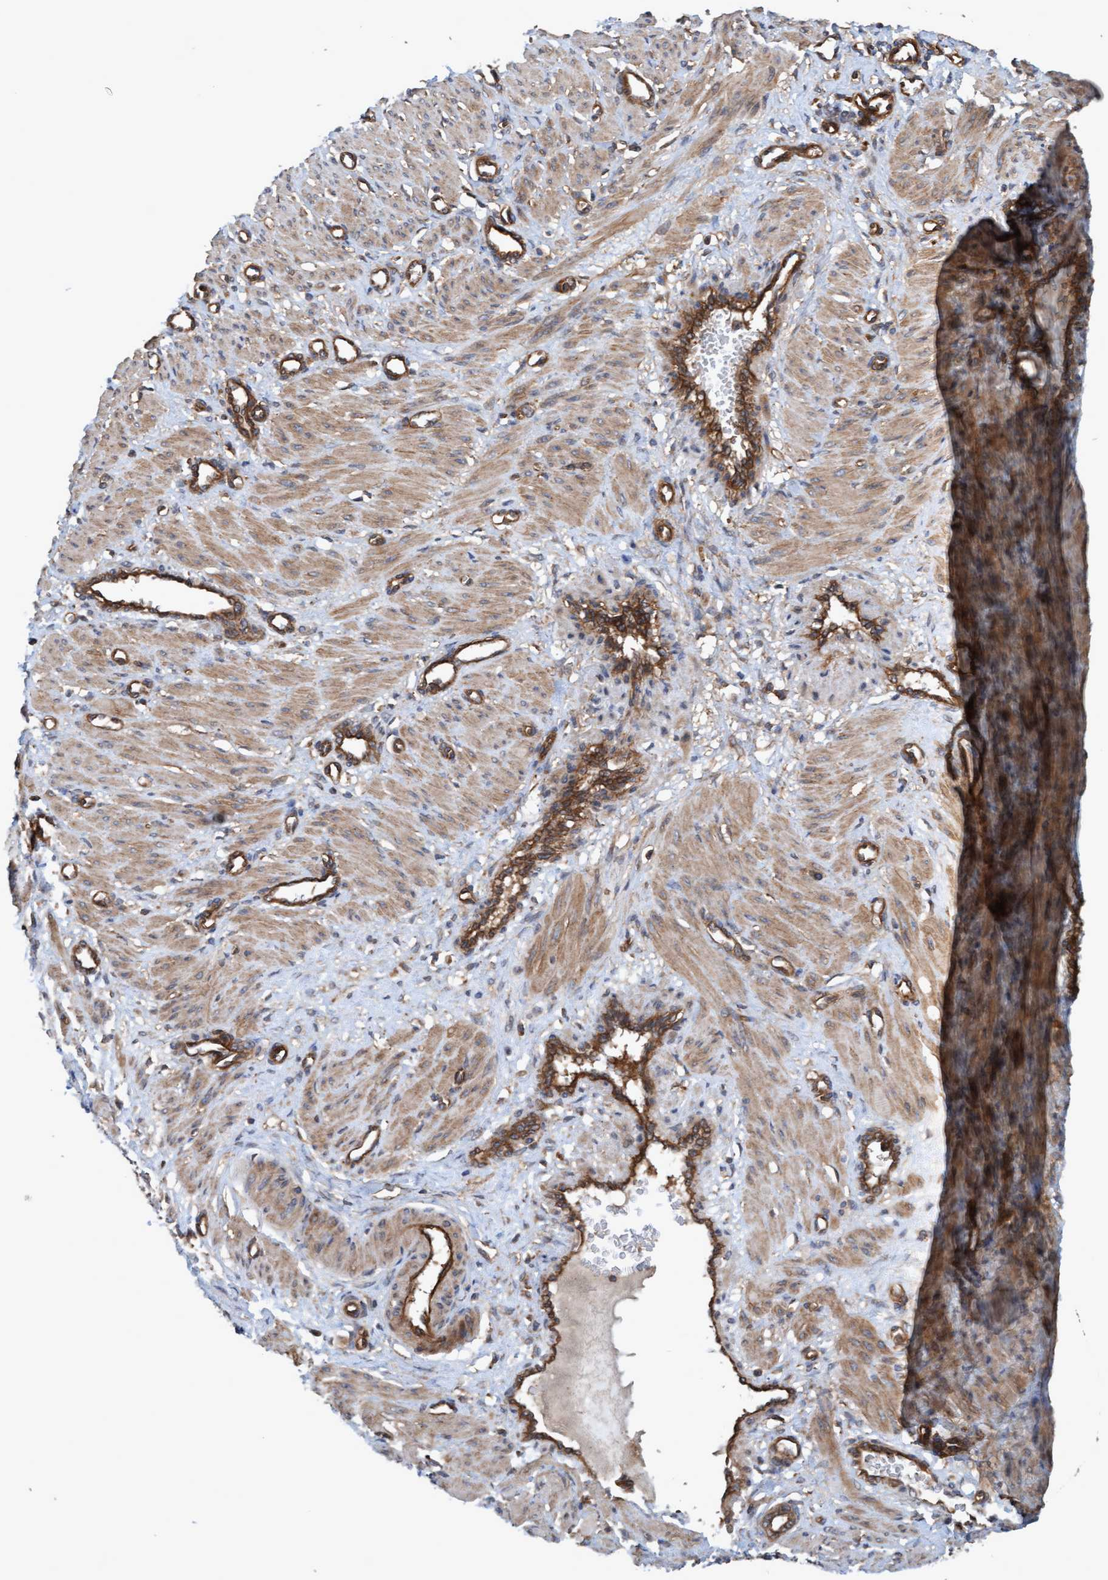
{"staining": {"intensity": "weak", "quantity": "25%-75%", "location": "cytoplasmic/membranous"}, "tissue": "smooth muscle", "cell_type": "Smooth muscle cells", "image_type": "normal", "snomed": [{"axis": "morphology", "description": "Normal tissue, NOS"}, {"axis": "topography", "description": "Endometrium"}], "caption": "A brown stain shows weak cytoplasmic/membranous staining of a protein in smooth muscle cells of benign human smooth muscle. (DAB (3,3'-diaminobenzidine) IHC with brightfield microscopy, high magnification).", "gene": "ERAL1", "patient": {"sex": "female", "age": 33}}